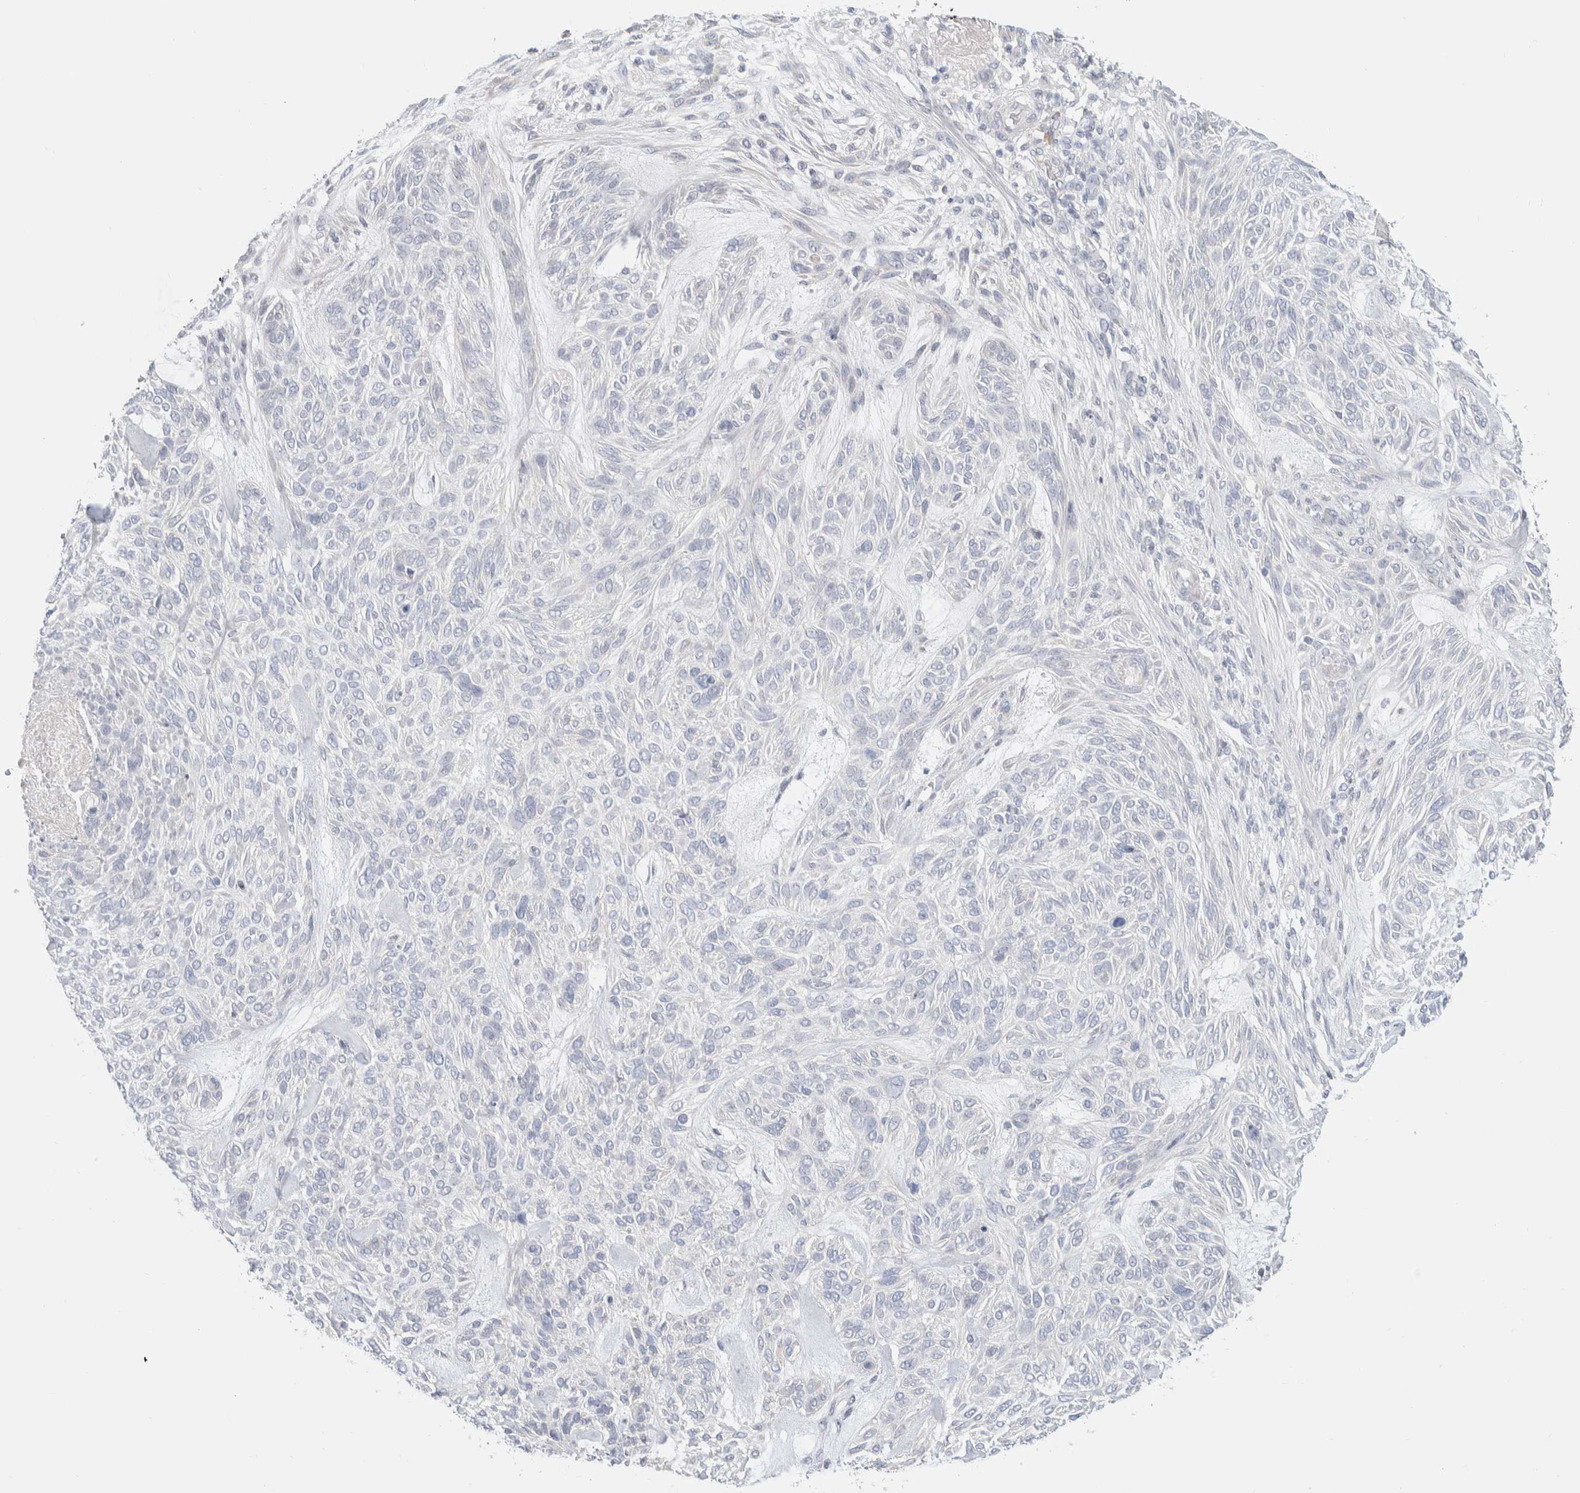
{"staining": {"intensity": "negative", "quantity": "none", "location": "none"}, "tissue": "skin cancer", "cell_type": "Tumor cells", "image_type": "cancer", "snomed": [{"axis": "morphology", "description": "Basal cell carcinoma"}, {"axis": "topography", "description": "Skin"}], "caption": "Tumor cells show no significant staining in skin cancer. (Immunohistochemistry, brightfield microscopy, high magnification).", "gene": "RUSF1", "patient": {"sex": "male", "age": 55}}